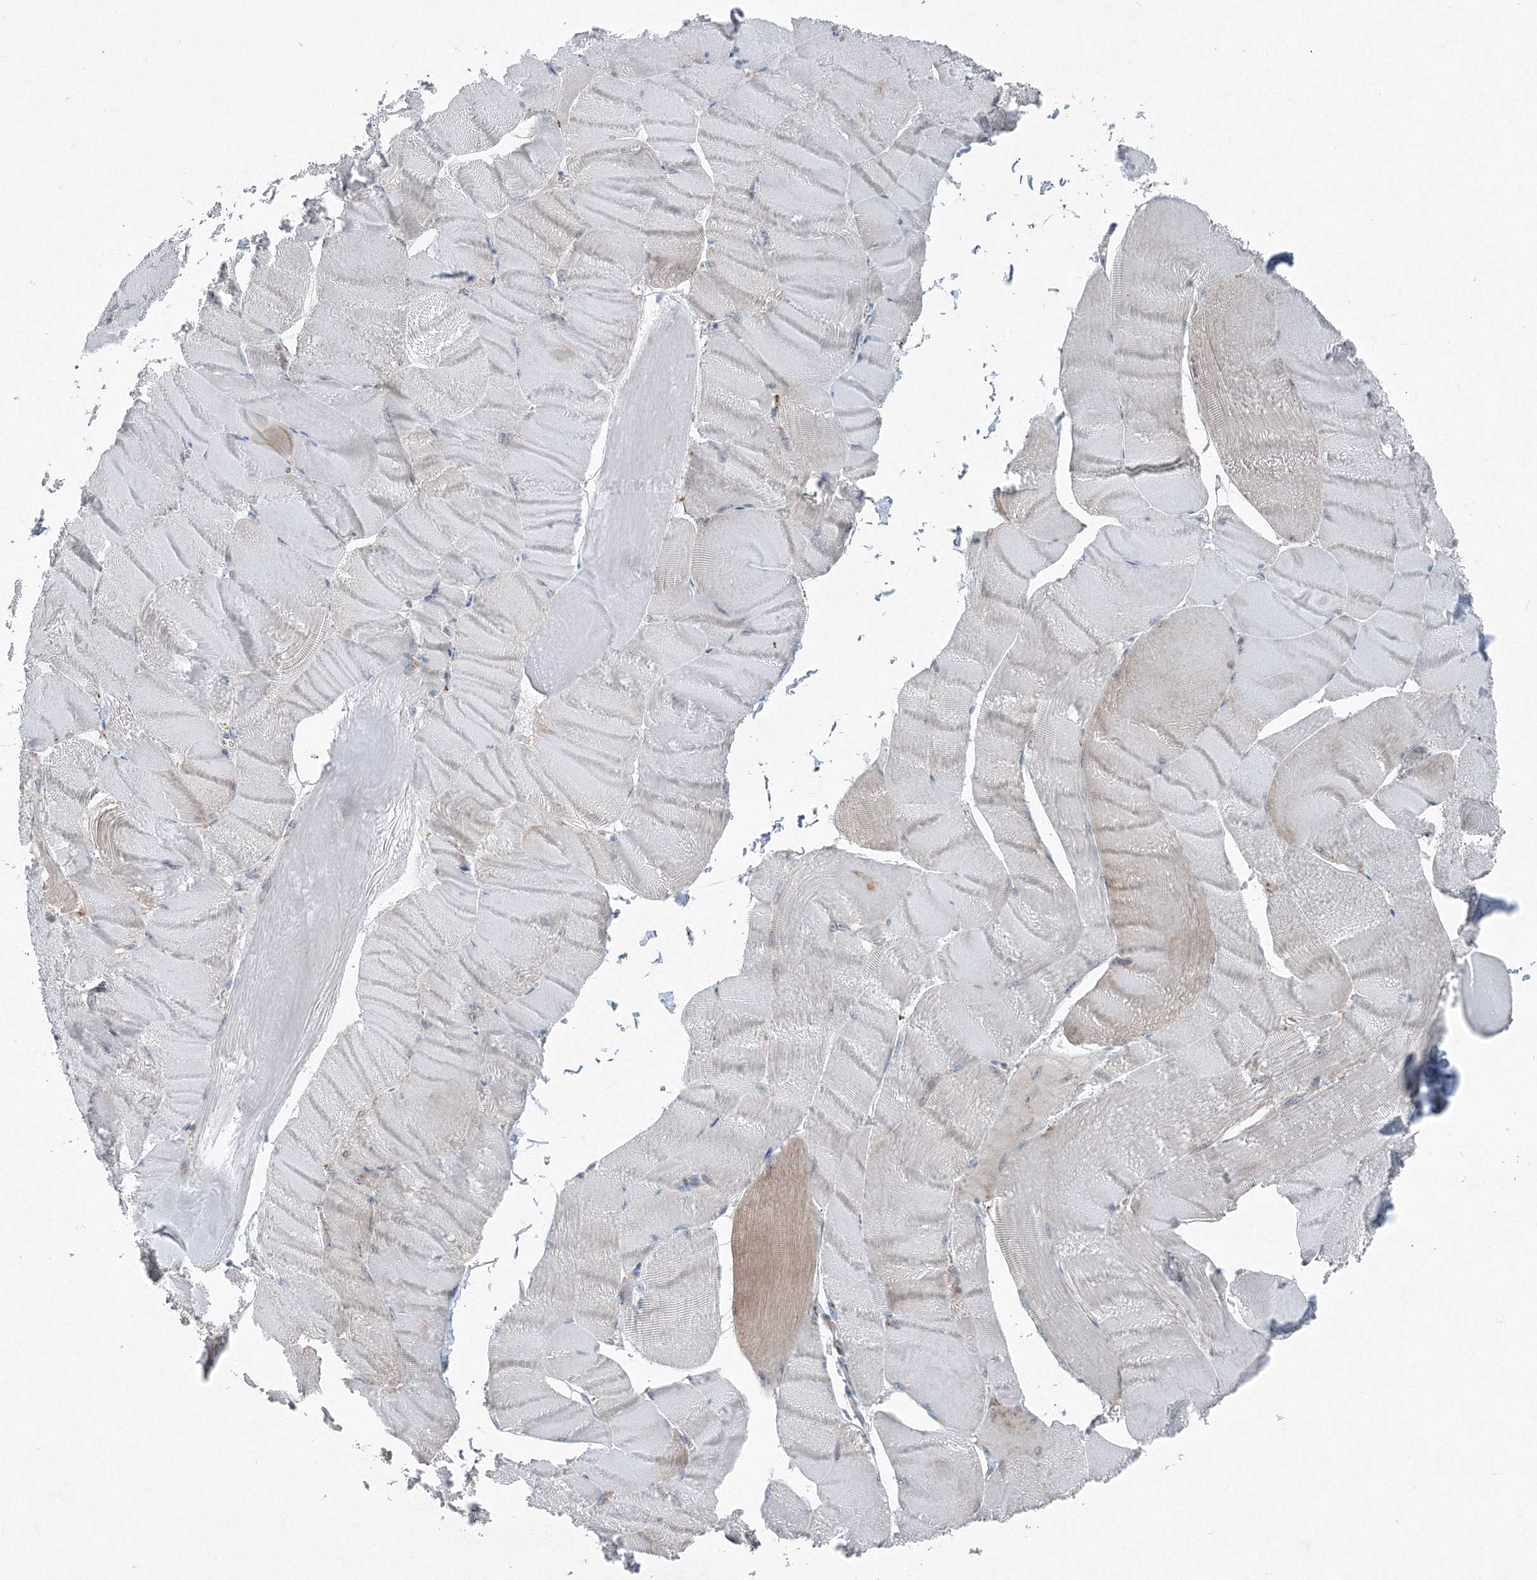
{"staining": {"intensity": "weak", "quantity": "<25%", "location": "cytoplasmic/membranous"}, "tissue": "skeletal muscle", "cell_type": "Myocytes", "image_type": "normal", "snomed": [{"axis": "morphology", "description": "Normal tissue, NOS"}, {"axis": "morphology", "description": "Basal cell carcinoma"}, {"axis": "topography", "description": "Skeletal muscle"}], "caption": "There is no significant staining in myocytes of skeletal muscle. The staining is performed using DAB (3,3'-diaminobenzidine) brown chromogen with nuclei counter-stained in using hematoxylin.", "gene": "TPRKB", "patient": {"sex": "female", "age": 64}}